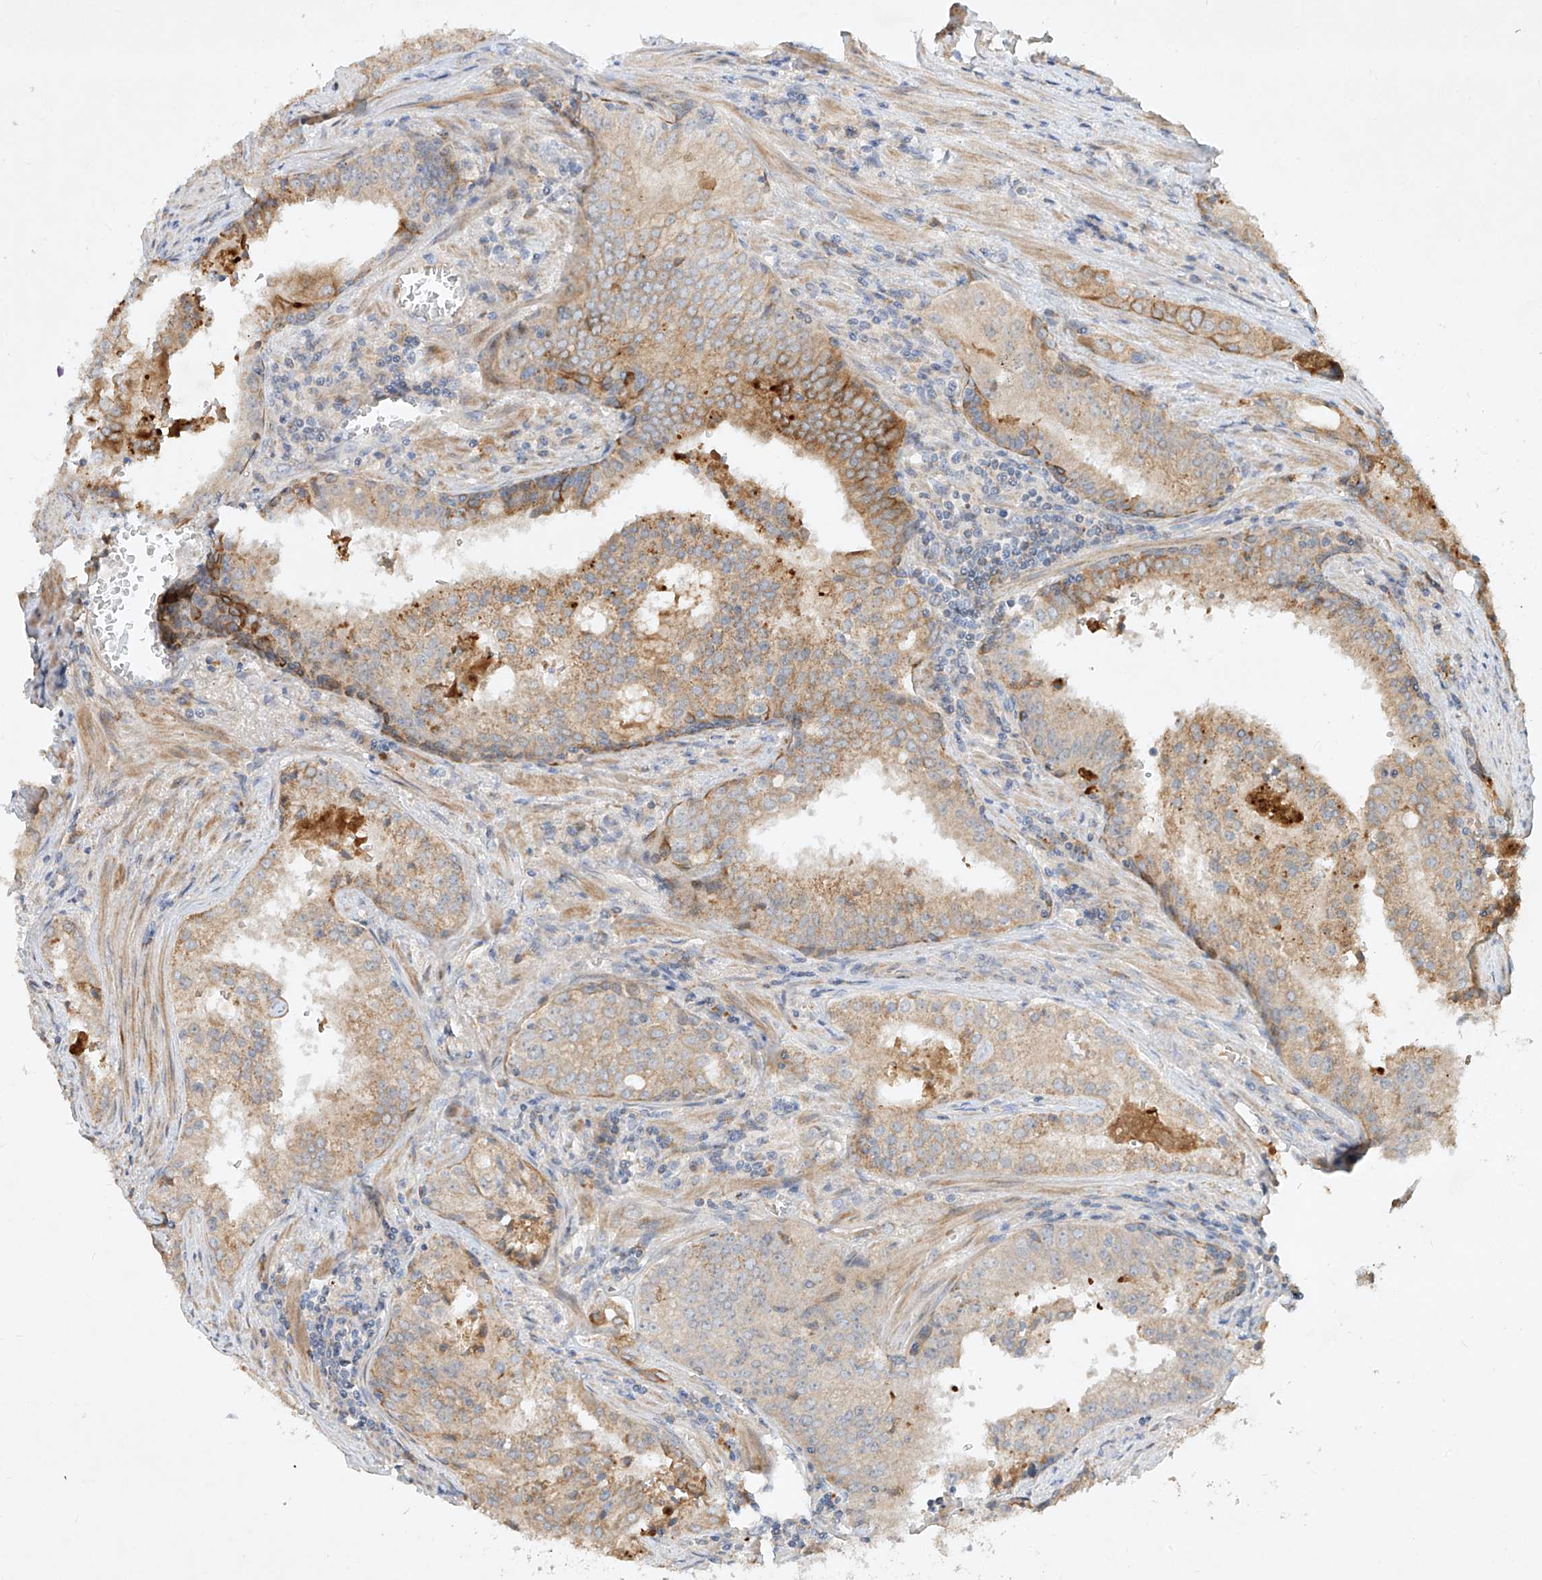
{"staining": {"intensity": "moderate", "quantity": "25%-75%", "location": "cytoplasmic/membranous"}, "tissue": "prostate cancer", "cell_type": "Tumor cells", "image_type": "cancer", "snomed": [{"axis": "morphology", "description": "Adenocarcinoma, High grade"}, {"axis": "topography", "description": "Prostate"}], "caption": "IHC photomicrograph of neoplastic tissue: prostate cancer (high-grade adenocarcinoma) stained using immunohistochemistry (IHC) shows medium levels of moderate protein expression localized specifically in the cytoplasmic/membranous of tumor cells, appearing as a cytoplasmic/membranous brown color.", "gene": "KPNA7", "patient": {"sex": "male", "age": 68}}